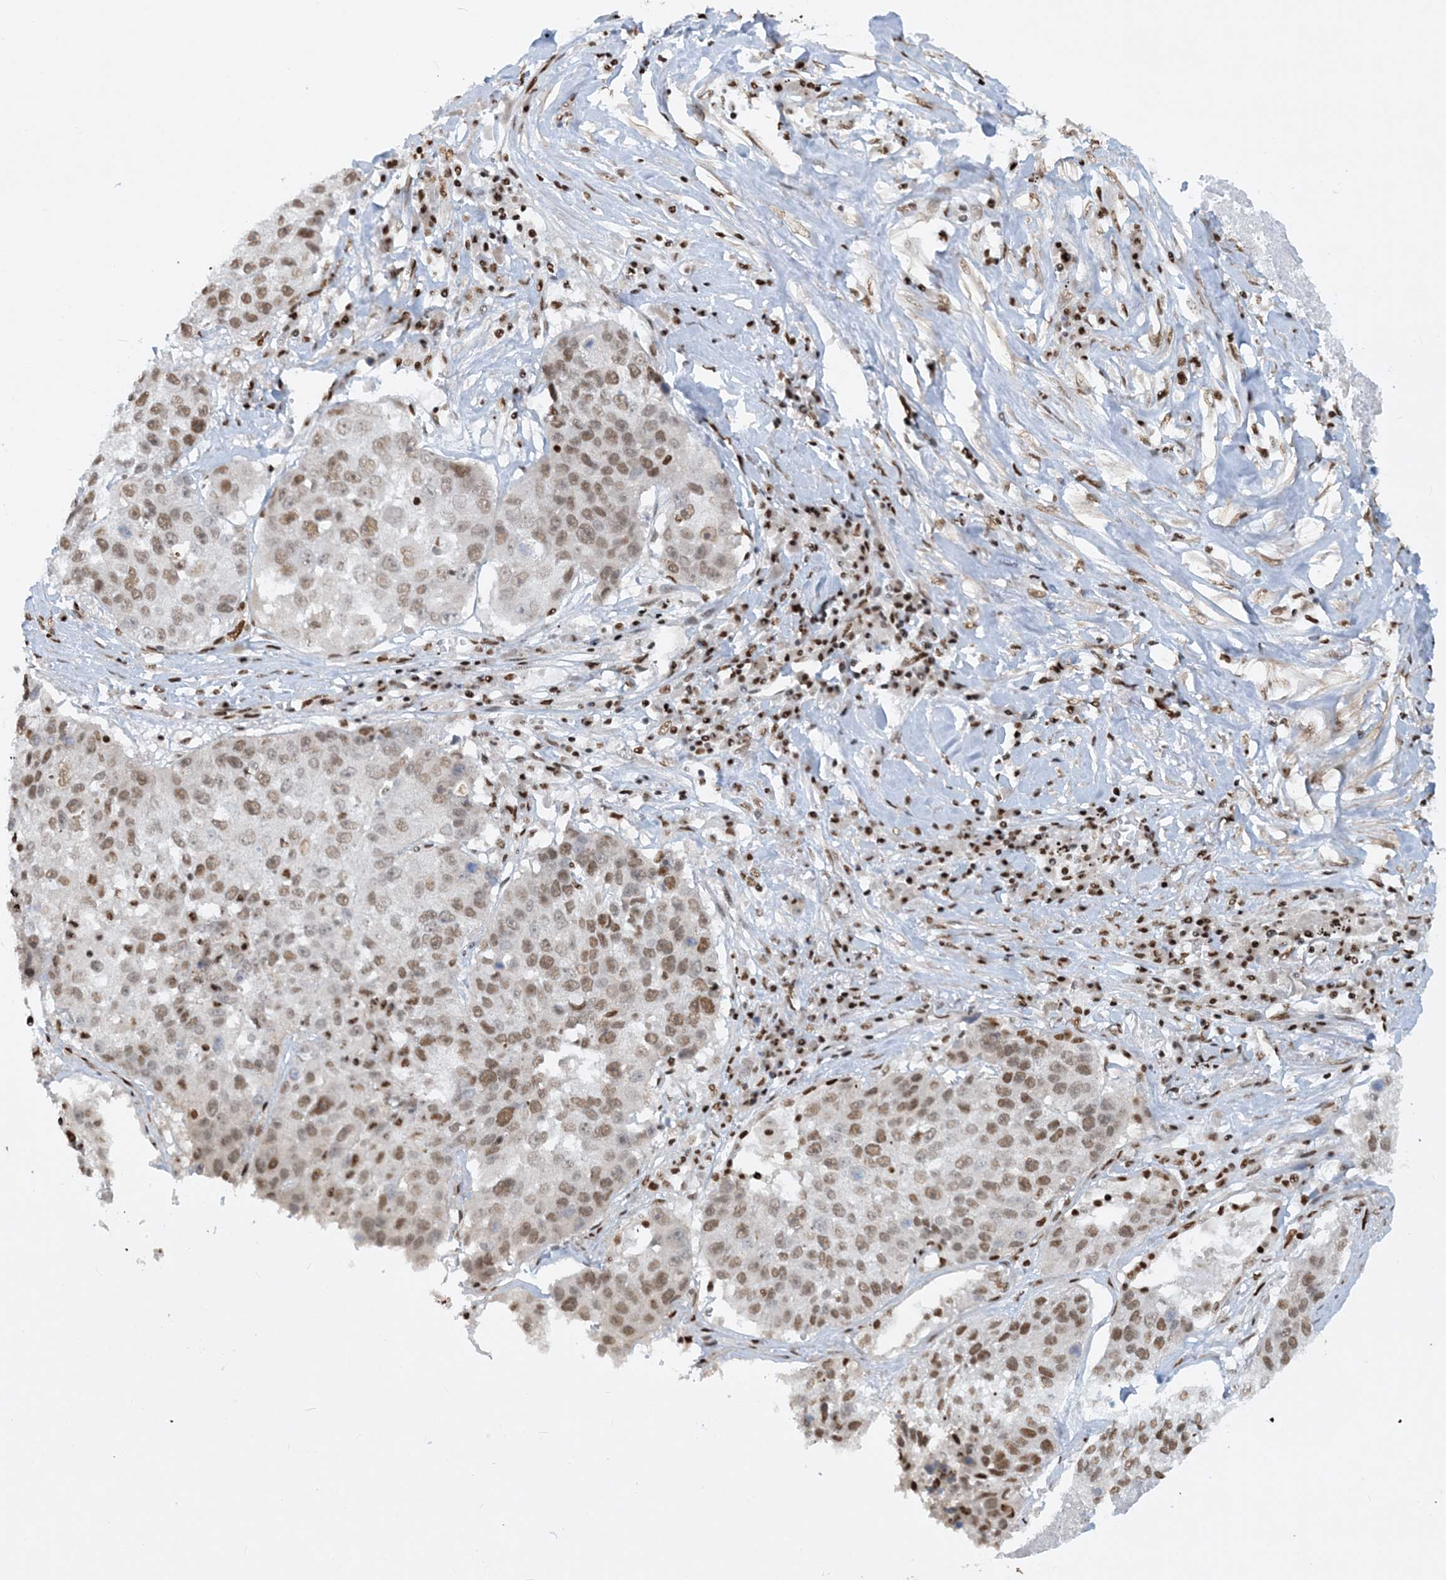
{"staining": {"intensity": "moderate", "quantity": ">75%", "location": "nuclear"}, "tissue": "lung cancer", "cell_type": "Tumor cells", "image_type": "cancer", "snomed": [{"axis": "morphology", "description": "Squamous cell carcinoma, NOS"}, {"axis": "topography", "description": "Lung"}], "caption": "Immunohistochemical staining of human squamous cell carcinoma (lung) exhibits medium levels of moderate nuclear expression in approximately >75% of tumor cells.", "gene": "DELE1", "patient": {"sex": "male", "age": 61}}